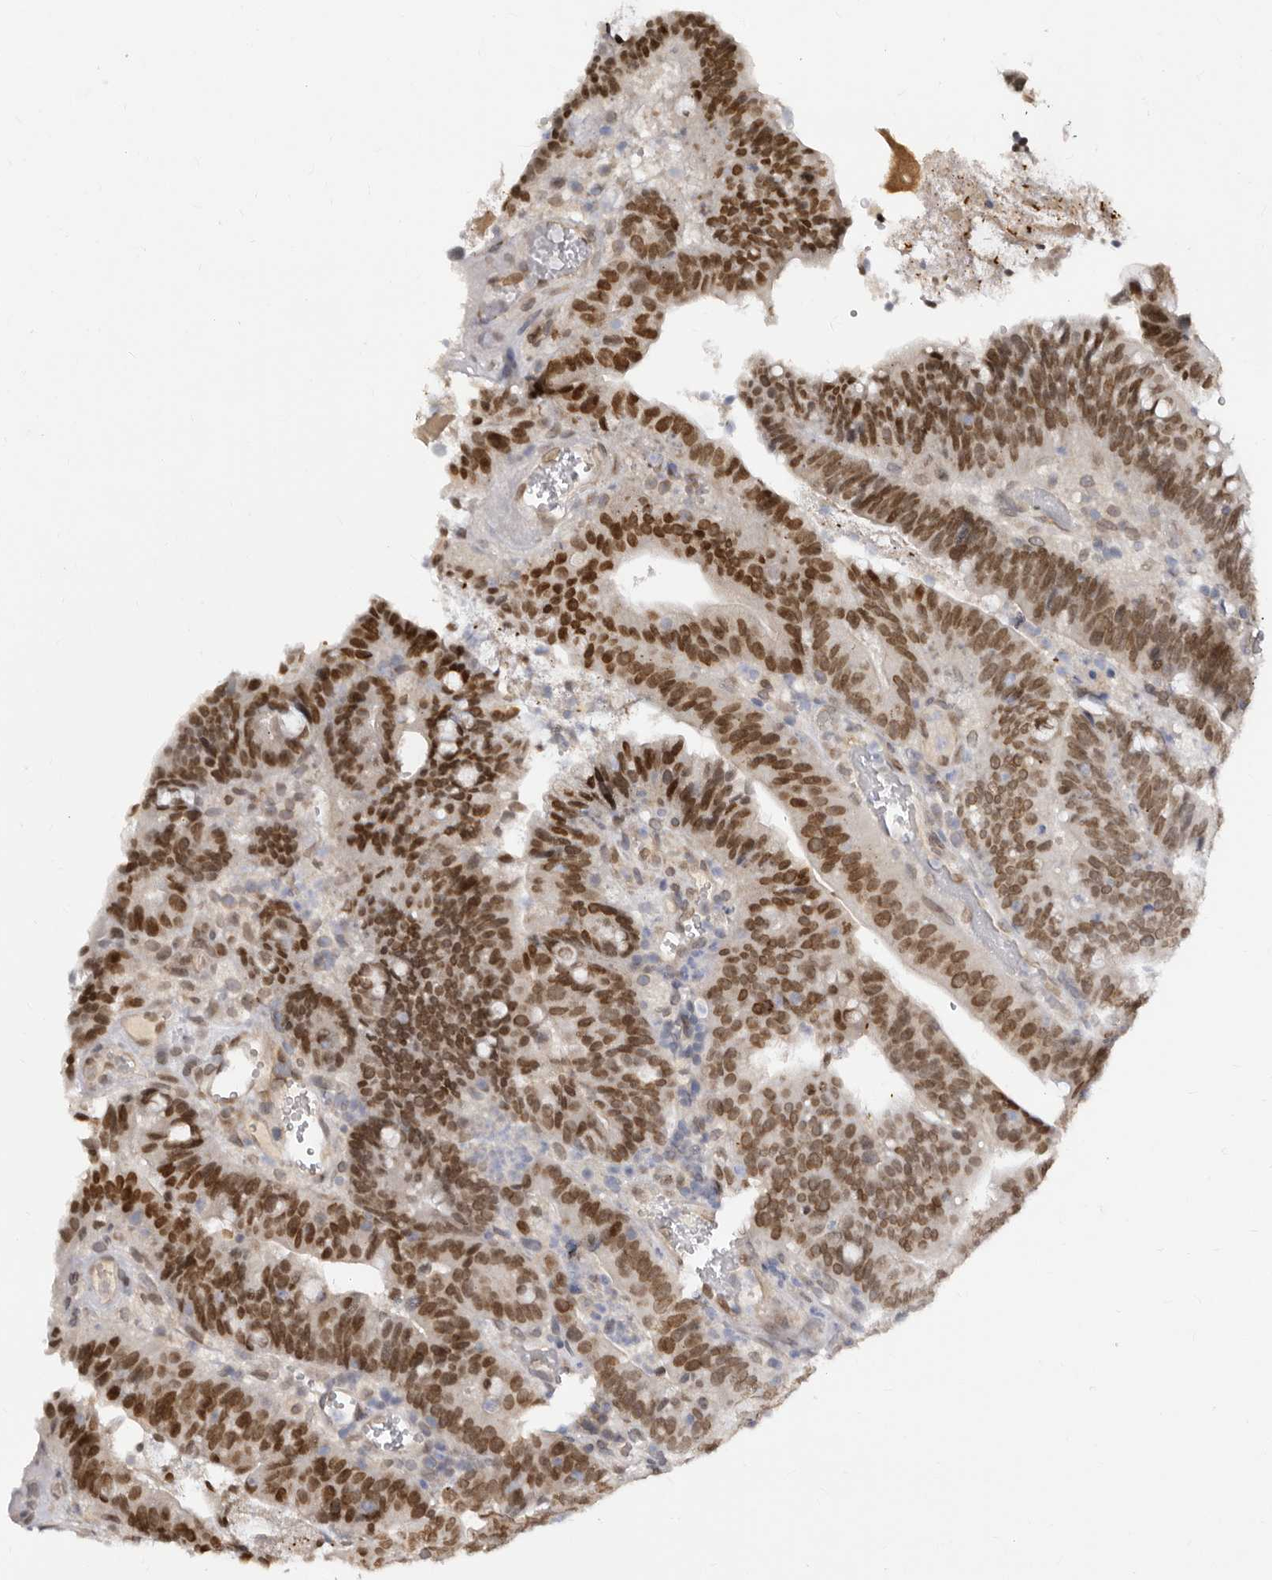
{"staining": {"intensity": "moderate", "quantity": ">75%", "location": "nuclear"}, "tissue": "colorectal cancer", "cell_type": "Tumor cells", "image_type": "cancer", "snomed": [{"axis": "morphology", "description": "Adenocarcinoma, NOS"}, {"axis": "topography", "description": "Colon"}], "caption": "Colorectal cancer (adenocarcinoma) stained with a brown dye demonstrates moderate nuclear positive positivity in about >75% of tumor cells.", "gene": "LCORL", "patient": {"sex": "female", "age": 66}}